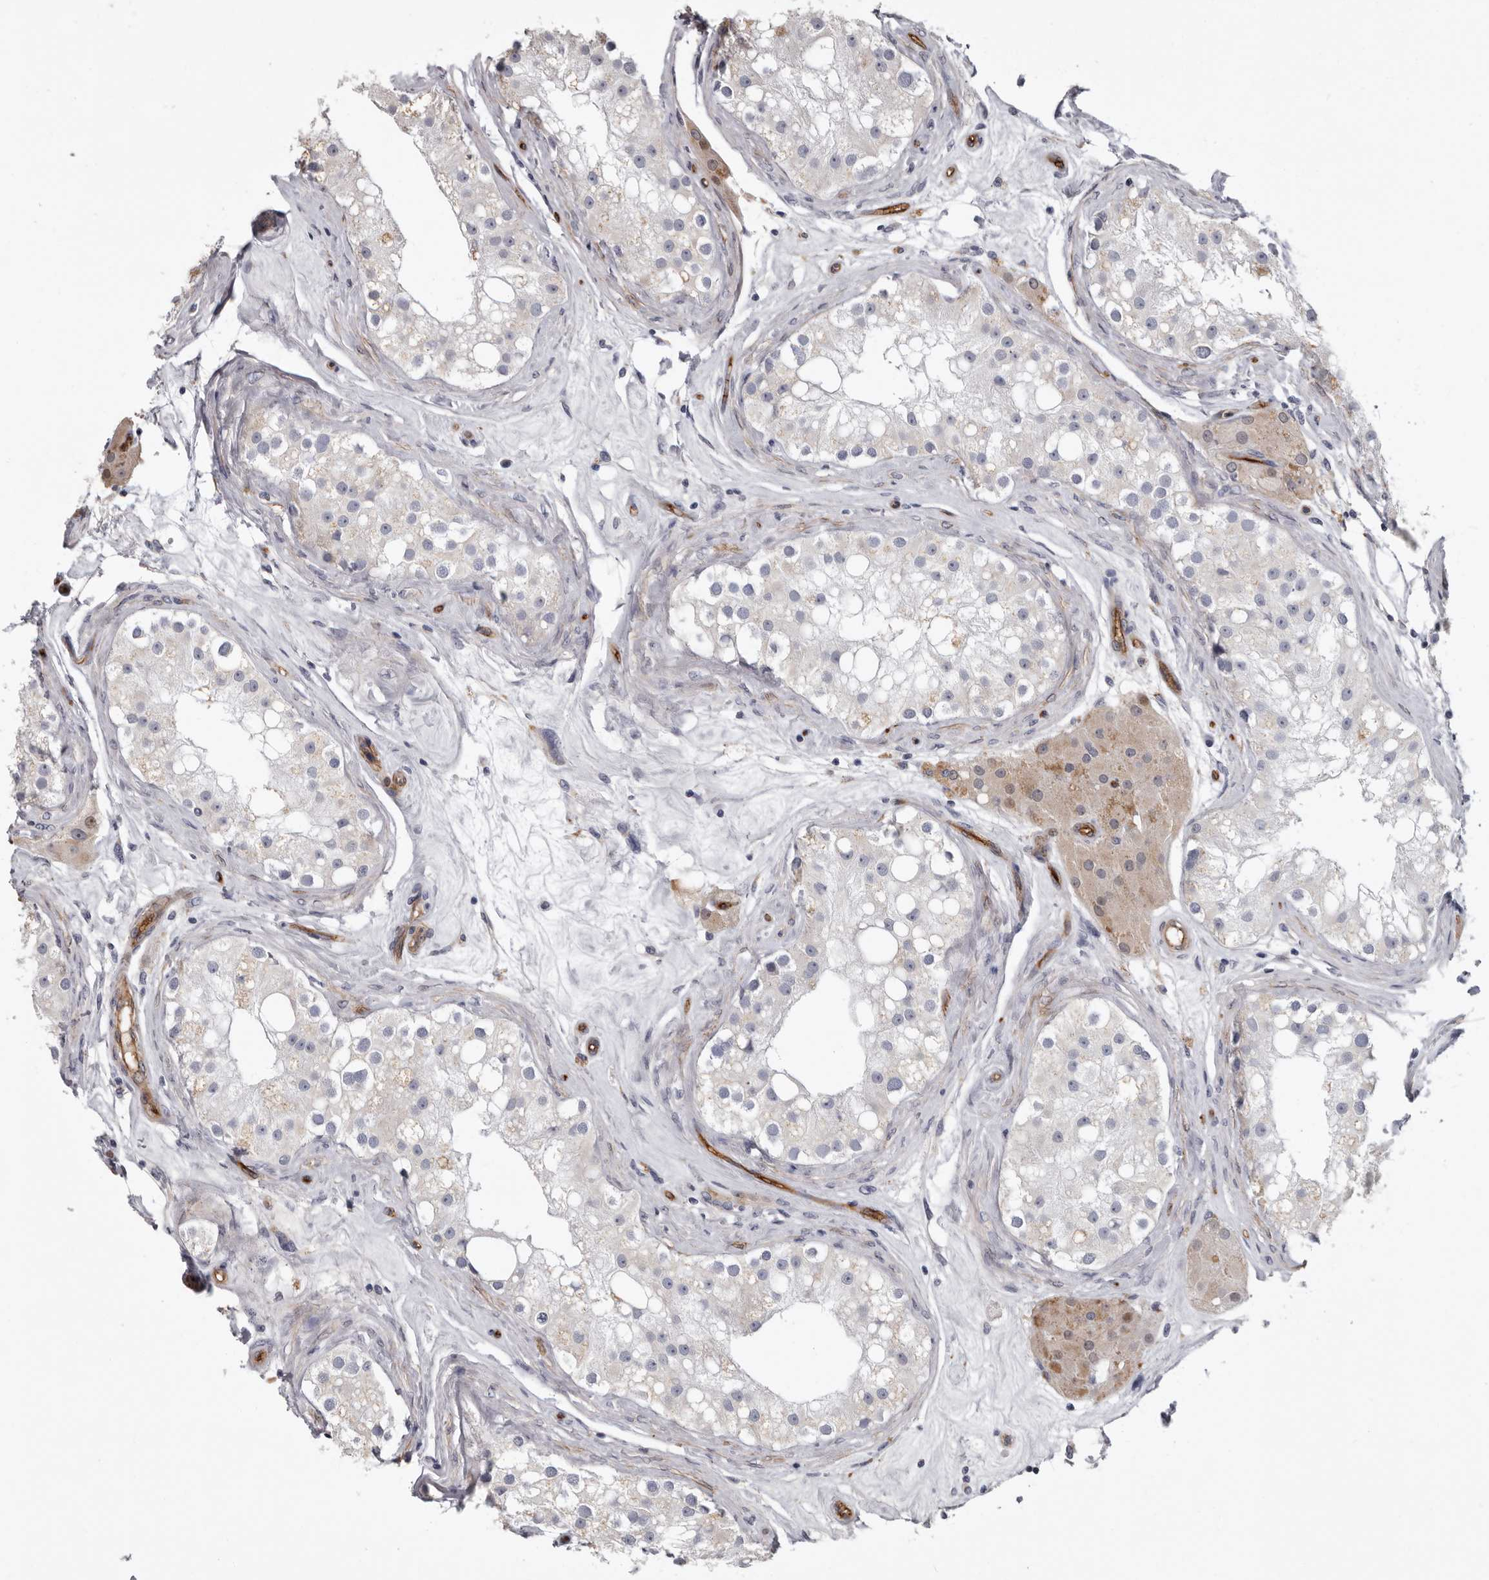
{"staining": {"intensity": "negative", "quantity": "none", "location": "none"}, "tissue": "testis", "cell_type": "Cells in seminiferous ducts", "image_type": "normal", "snomed": [{"axis": "morphology", "description": "Normal tissue, NOS"}, {"axis": "topography", "description": "Testis"}], "caption": "Protein analysis of unremarkable testis demonstrates no significant staining in cells in seminiferous ducts. The staining is performed using DAB (3,3'-diaminobenzidine) brown chromogen with nuclei counter-stained in using hematoxylin.", "gene": "ADGRL4", "patient": {"sex": "male", "age": 84}}